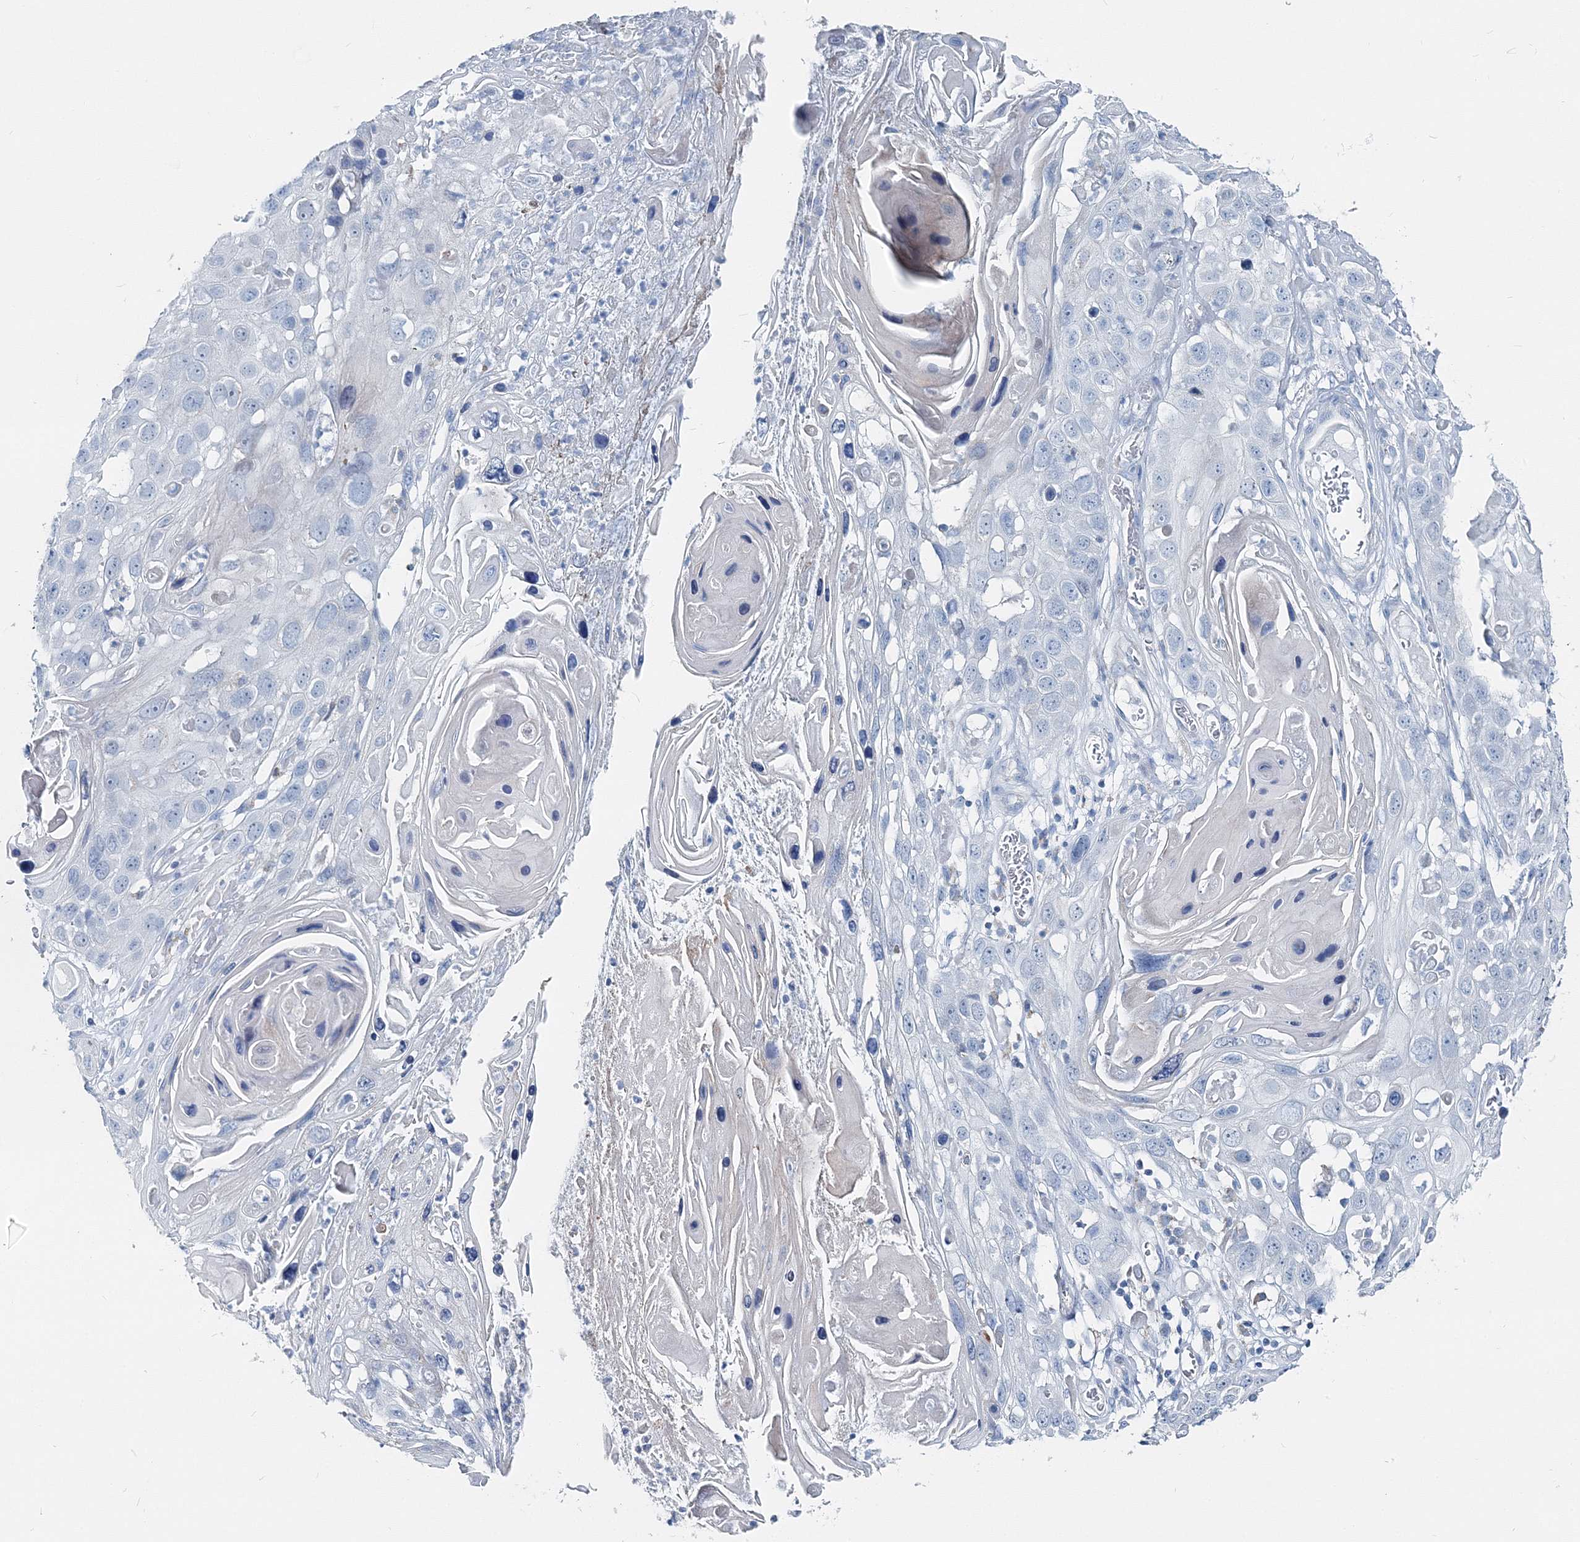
{"staining": {"intensity": "negative", "quantity": "none", "location": "none"}, "tissue": "skin cancer", "cell_type": "Tumor cells", "image_type": "cancer", "snomed": [{"axis": "morphology", "description": "Squamous cell carcinoma, NOS"}, {"axis": "topography", "description": "Skin"}], "caption": "Micrograph shows no significant protein staining in tumor cells of skin cancer (squamous cell carcinoma).", "gene": "GABARAPL2", "patient": {"sex": "male", "age": 55}}